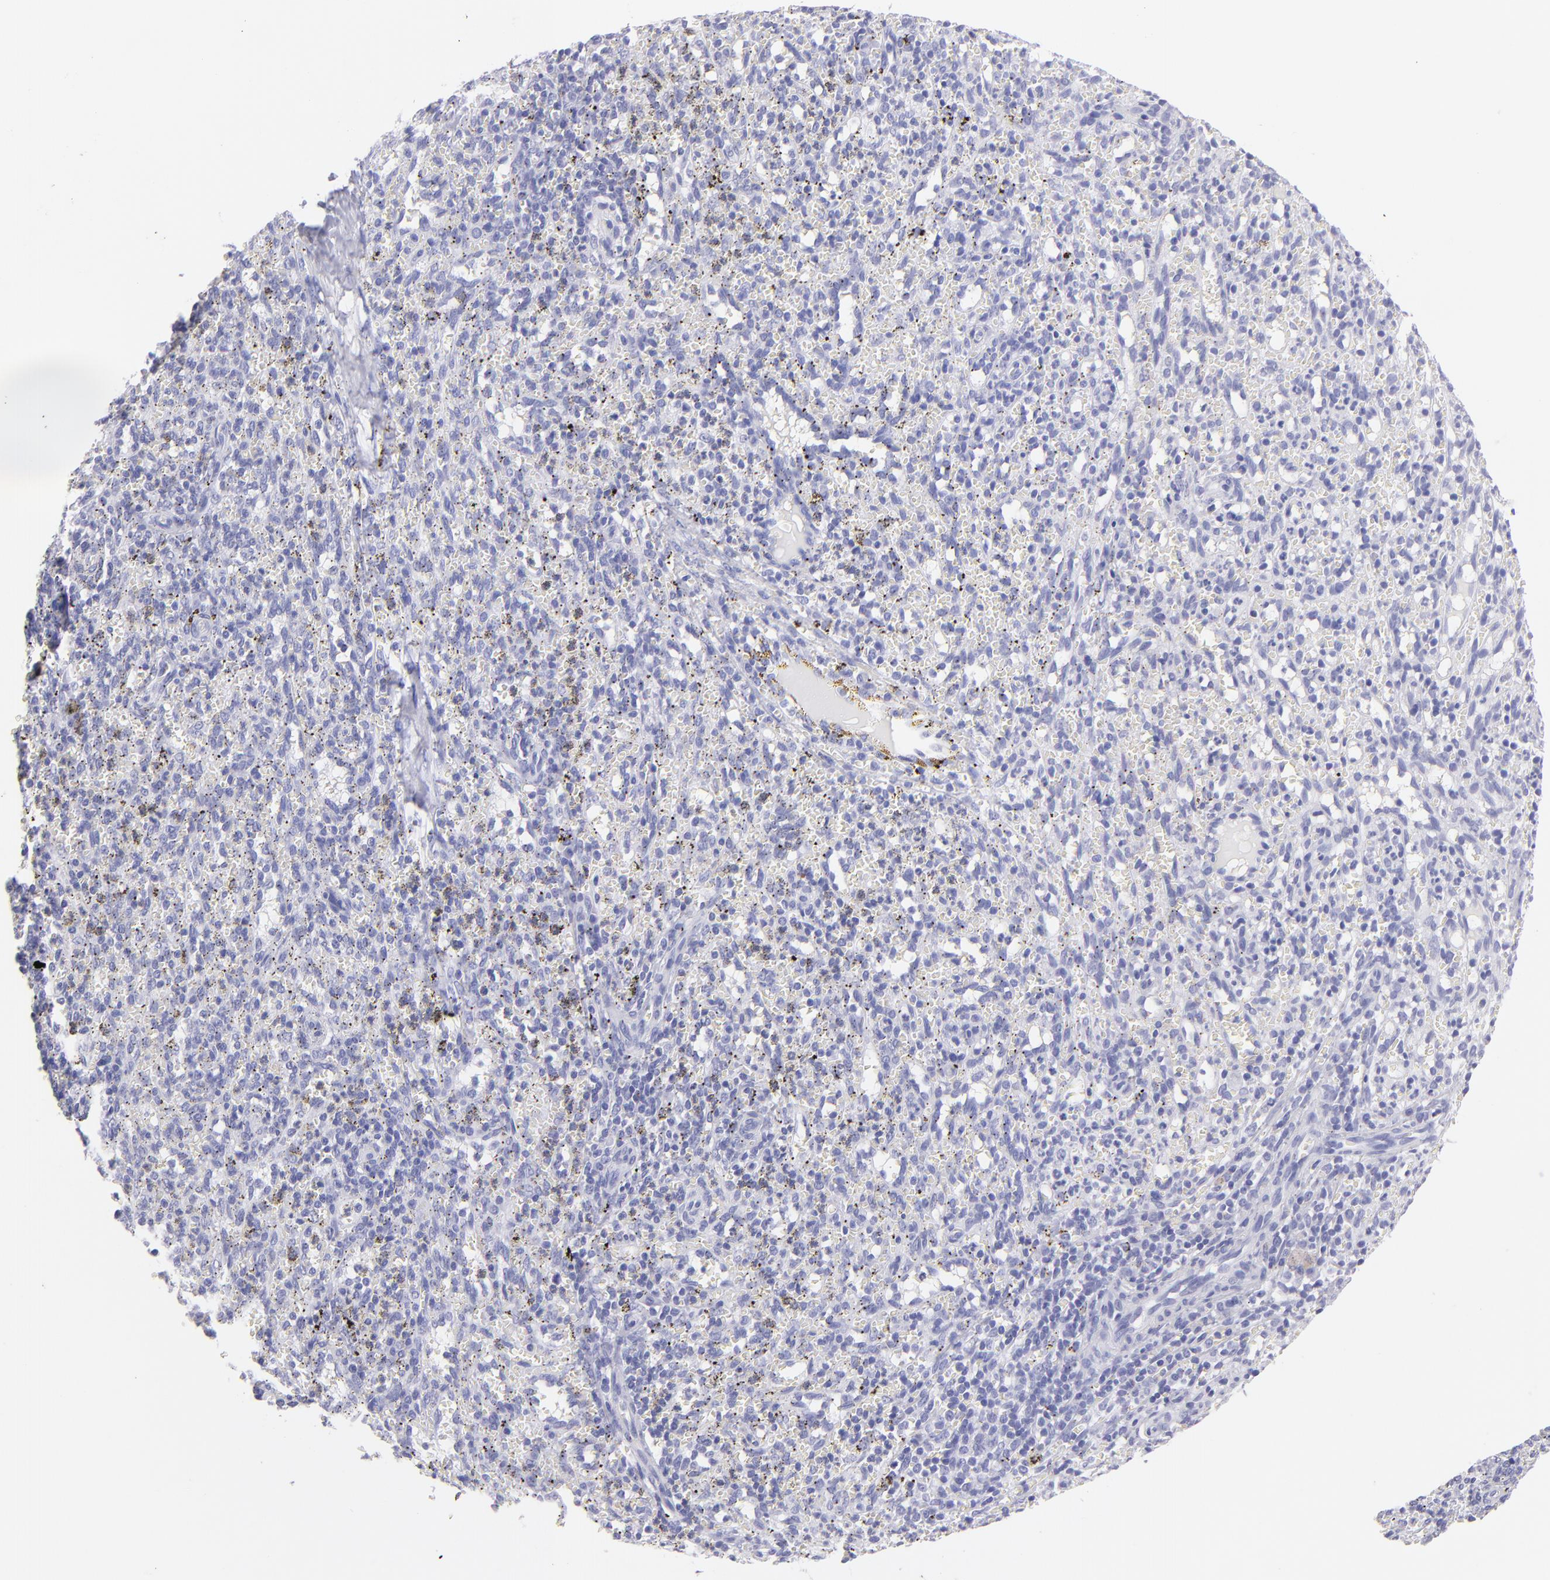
{"staining": {"intensity": "negative", "quantity": "none", "location": "none"}, "tissue": "spleen", "cell_type": "Cells in red pulp", "image_type": "normal", "snomed": [{"axis": "morphology", "description": "Normal tissue, NOS"}, {"axis": "topography", "description": "Spleen"}], "caption": "A high-resolution photomicrograph shows immunohistochemistry (IHC) staining of benign spleen, which reveals no significant staining in cells in red pulp. (Stains: DAB (3,3'-diaminobenzidine) immunohistochemistry with hematoxylin counter stain, Microscopy: brightfield microscopy at high magnification).", "gene": "CNP", "patient": {"sex": "female", "age": 10}}